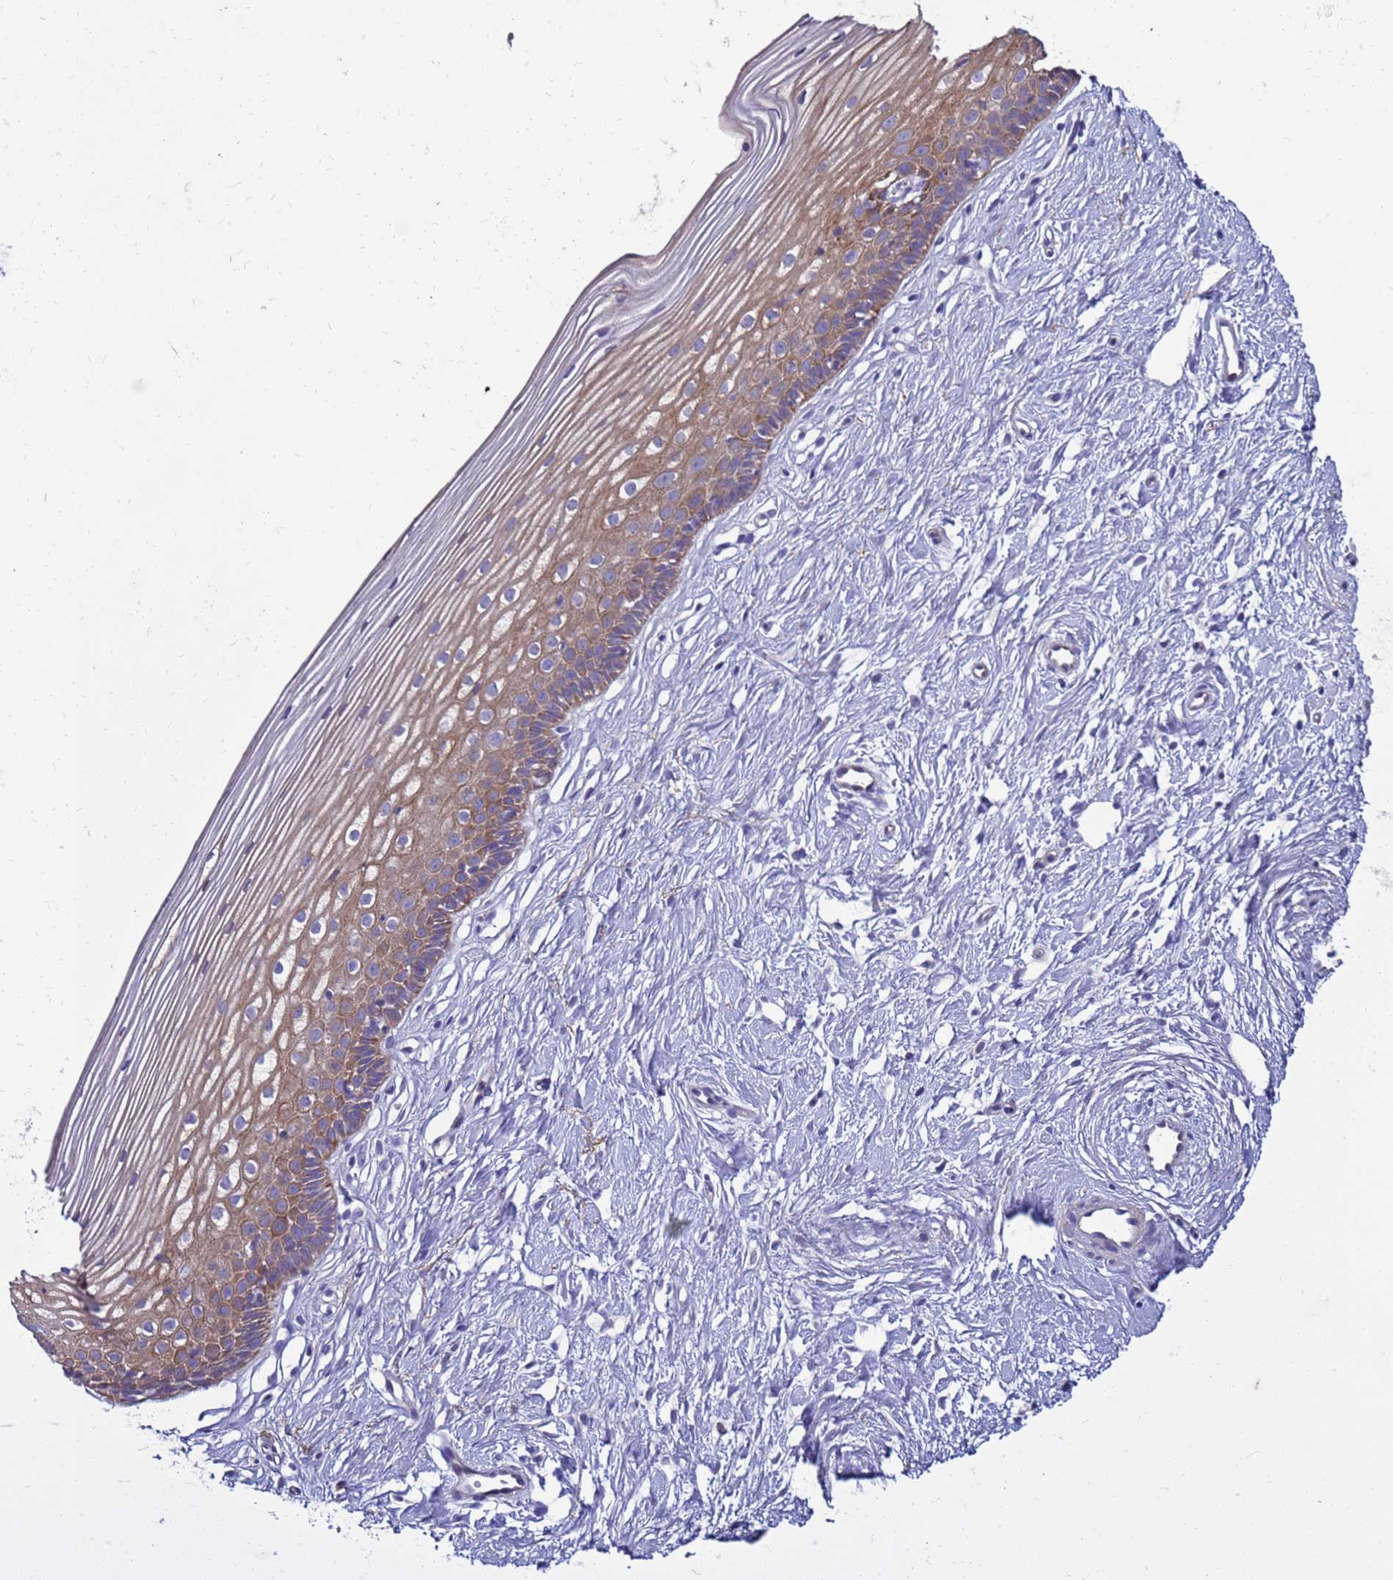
{"staining": {"intensity": "negative", "quantity": "none", "location": "none"}, "tissue": "cervix", "cell_type": "Glandular cells", "image_type": "normal", "snomed": [{"axis": "morphology", "description": "Normal tissue, NOS"}, {"axis": "topography", "description": "Cervix"}], "caption": "Glandular cells show no significant staining in normal cervix. (Immunohistochemistry (ihc), brightfield microscopy, high magnification).", "gene": "TRIM51G", "patient": {"sex": "female", "age": 40}}